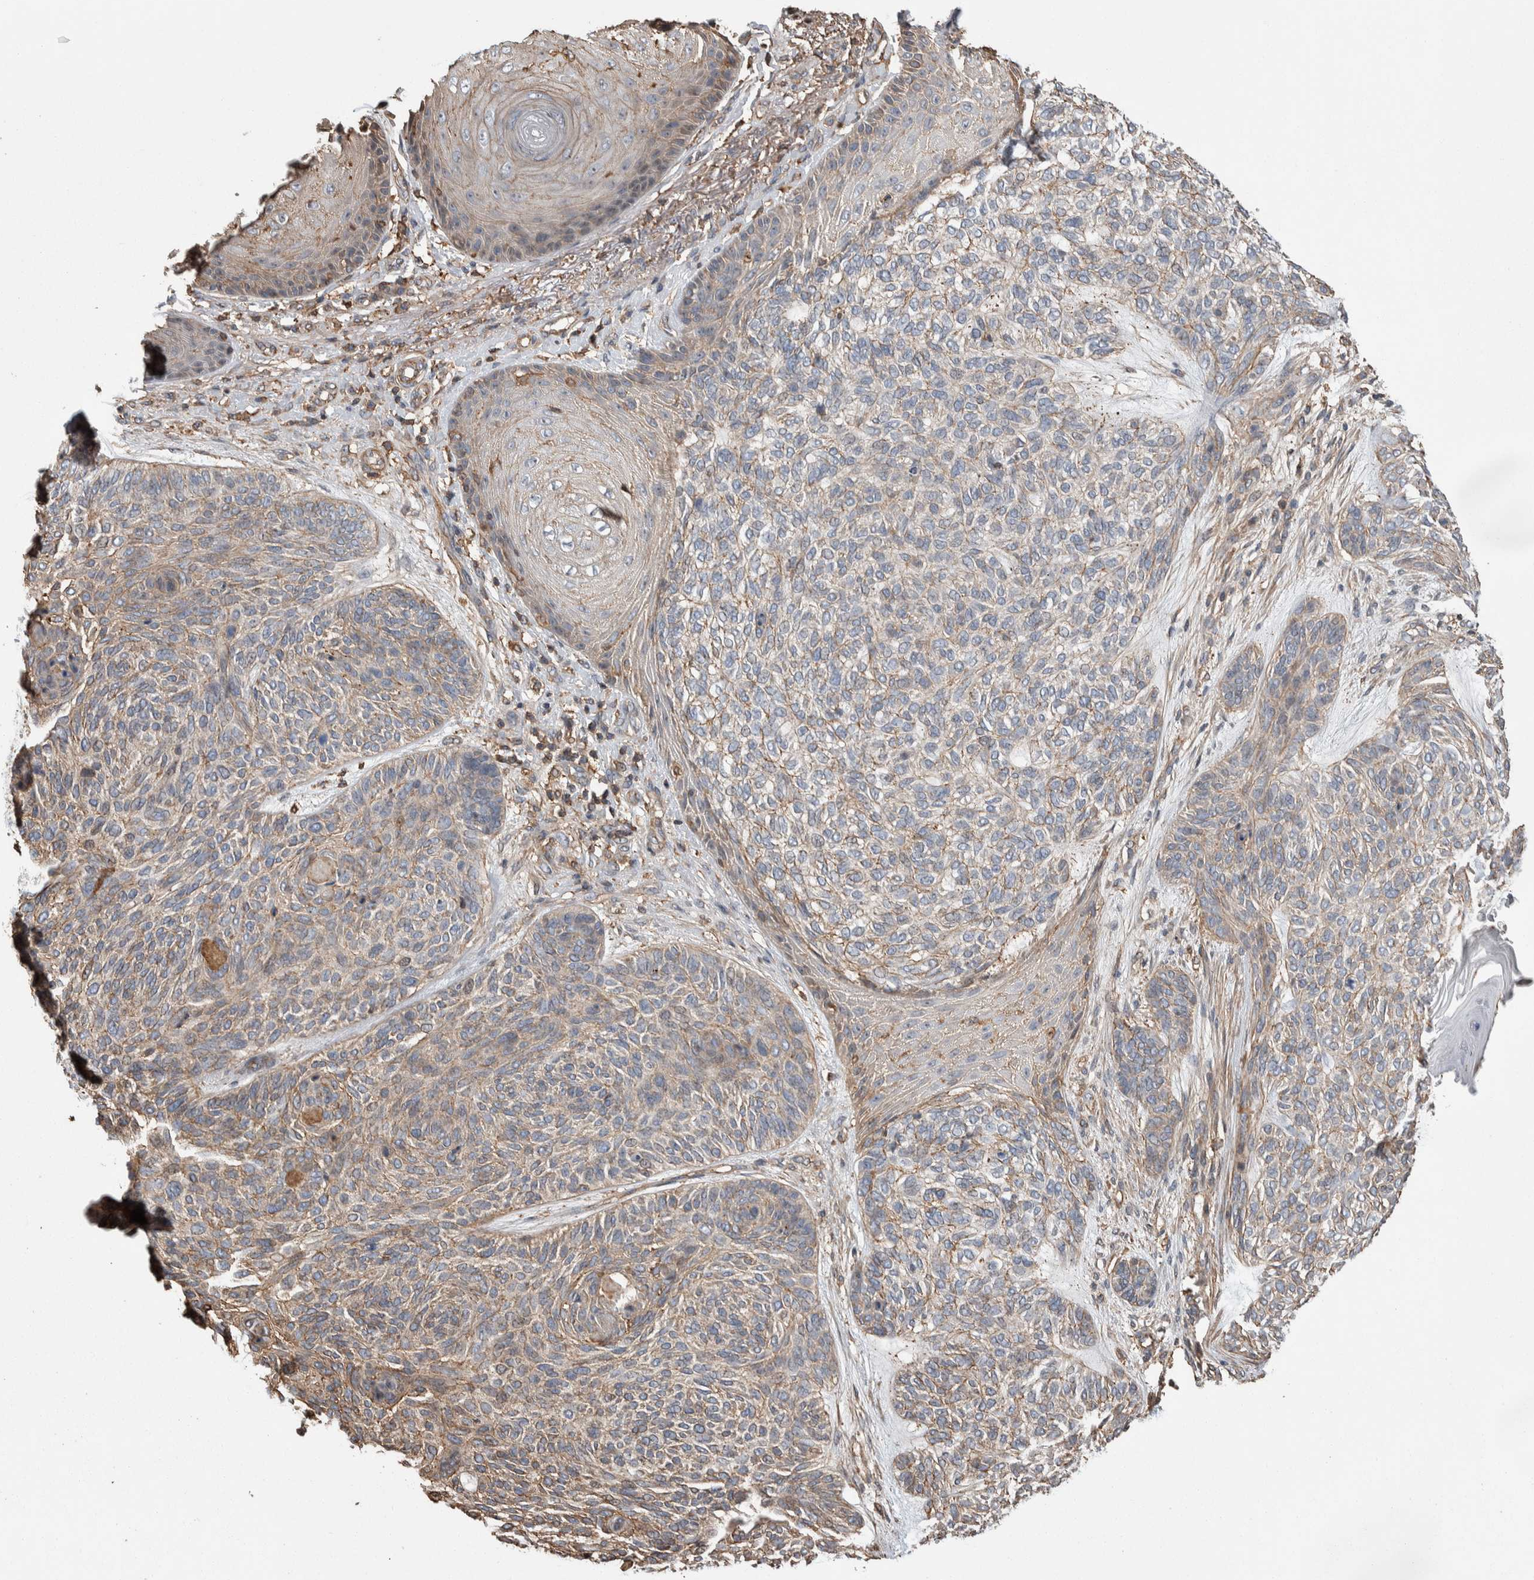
{"staining": {"intensity": "weak", "quantity": "25%-75%", "location": "cytoplasmic/membranous"}, "tissue": "skin cancer", "cell_type": "Tumor cells", "image_type": "cancer", "snomed": [{"axis": "morphology", "description": "Basal cell carcinoma"}, {"axis": "topography", "description": "Skin"}], "caption": "Protein staining of basal cell carcinoma (skin) tissue displays weak cytoplasmic/membranous expression in about 25%-75% of tumor cells.", "gene": "ENPP2", "patient": {"sex": "male", "age": 55}}